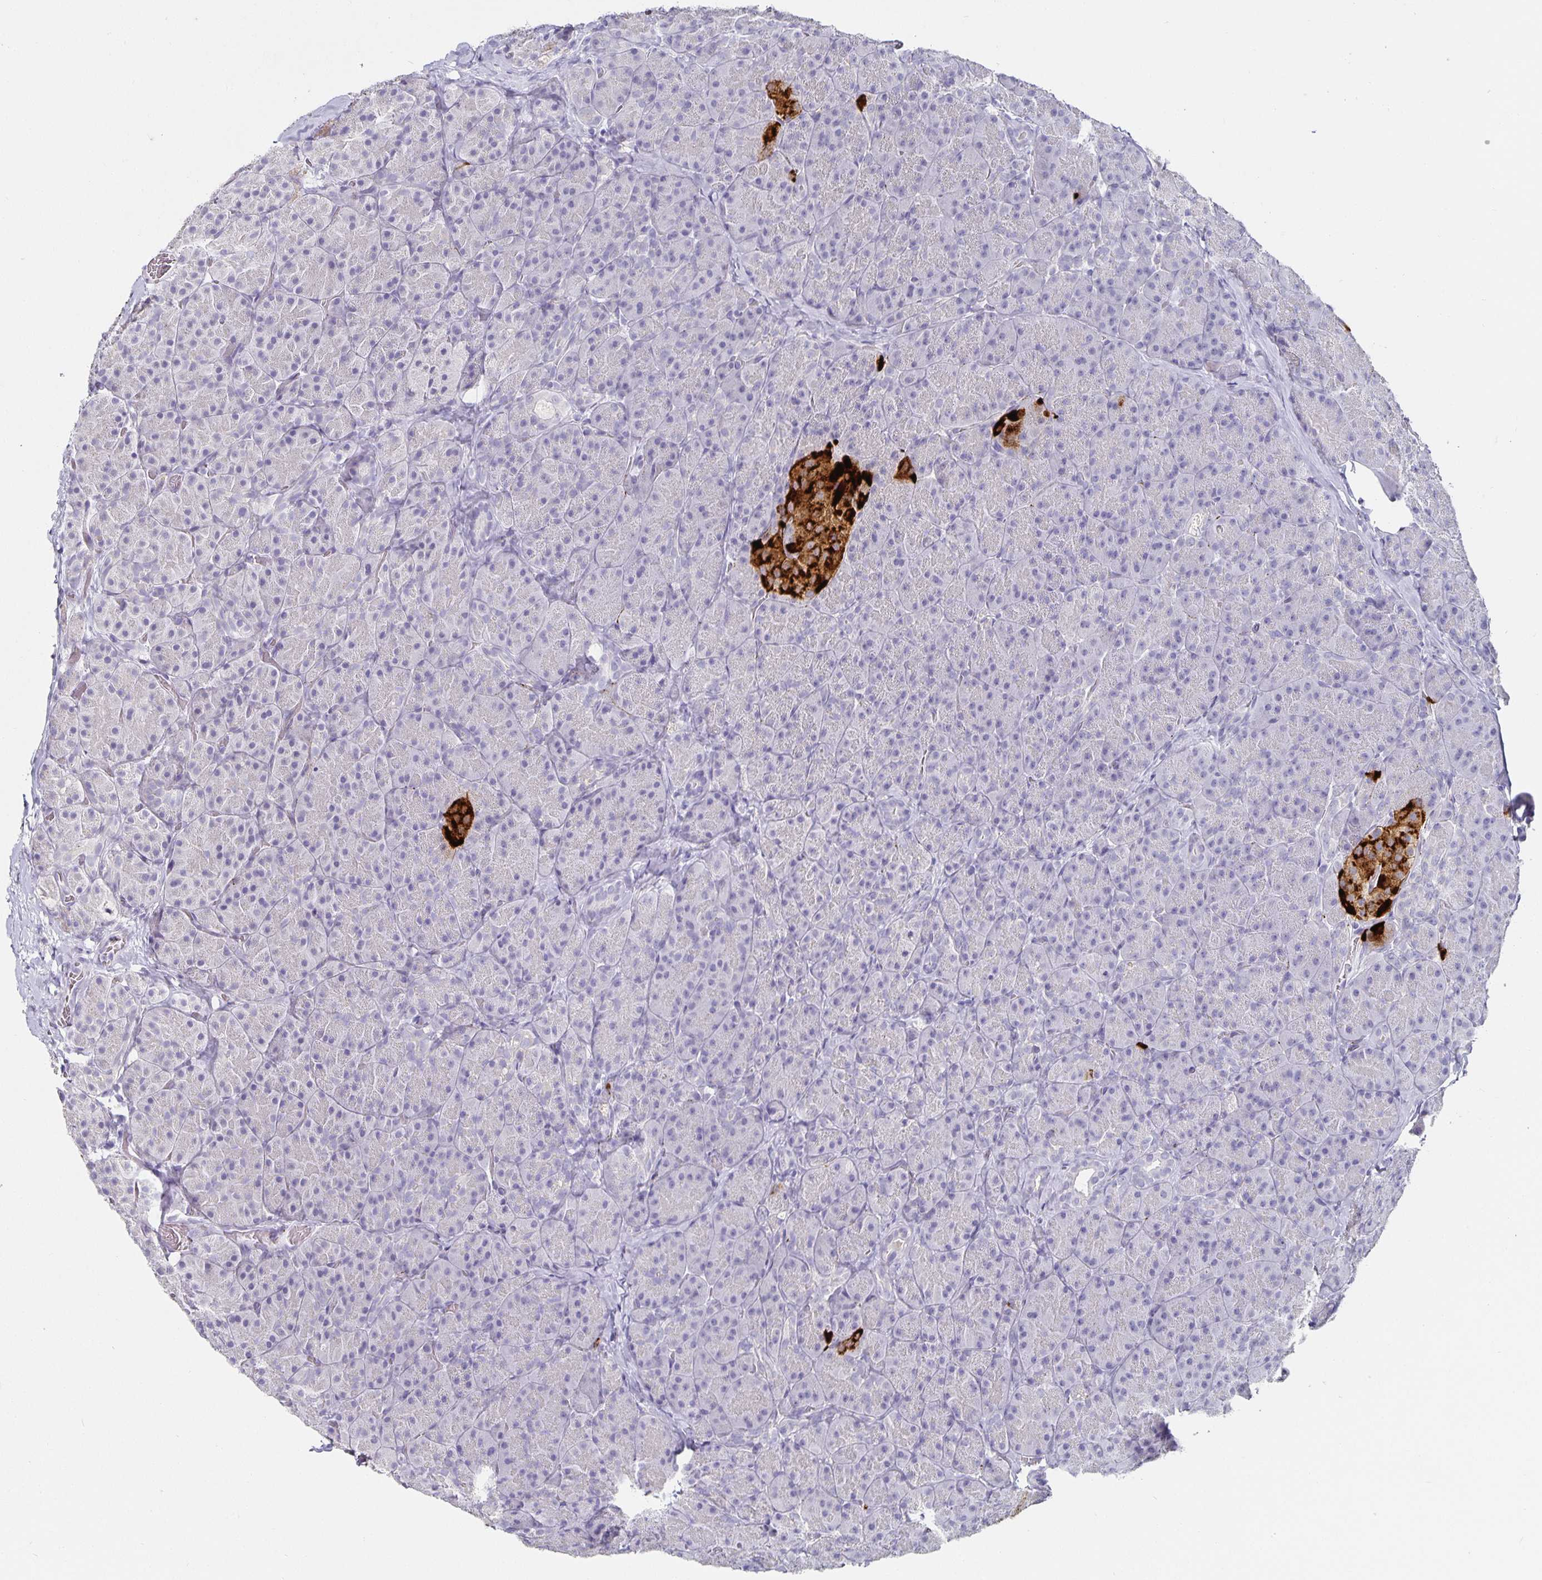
{"staining": {"intensity": "negative", "quantity": "none", "location": "none"}, "tissue": "pancreas", "cell_type": "Exocrine glandular cells", "image_type": "normal", "snomed": [{"axis": "morphology", "description": "Normal tissue, NOS"}, {"axis": "topography", "description": "Pancreas"}], "caption": "The histopathology image shows no staining of exocrine glandular cells in benign pancreas.", "gene": "CHGA", "patient": {"sex": "male", "age": 57}}